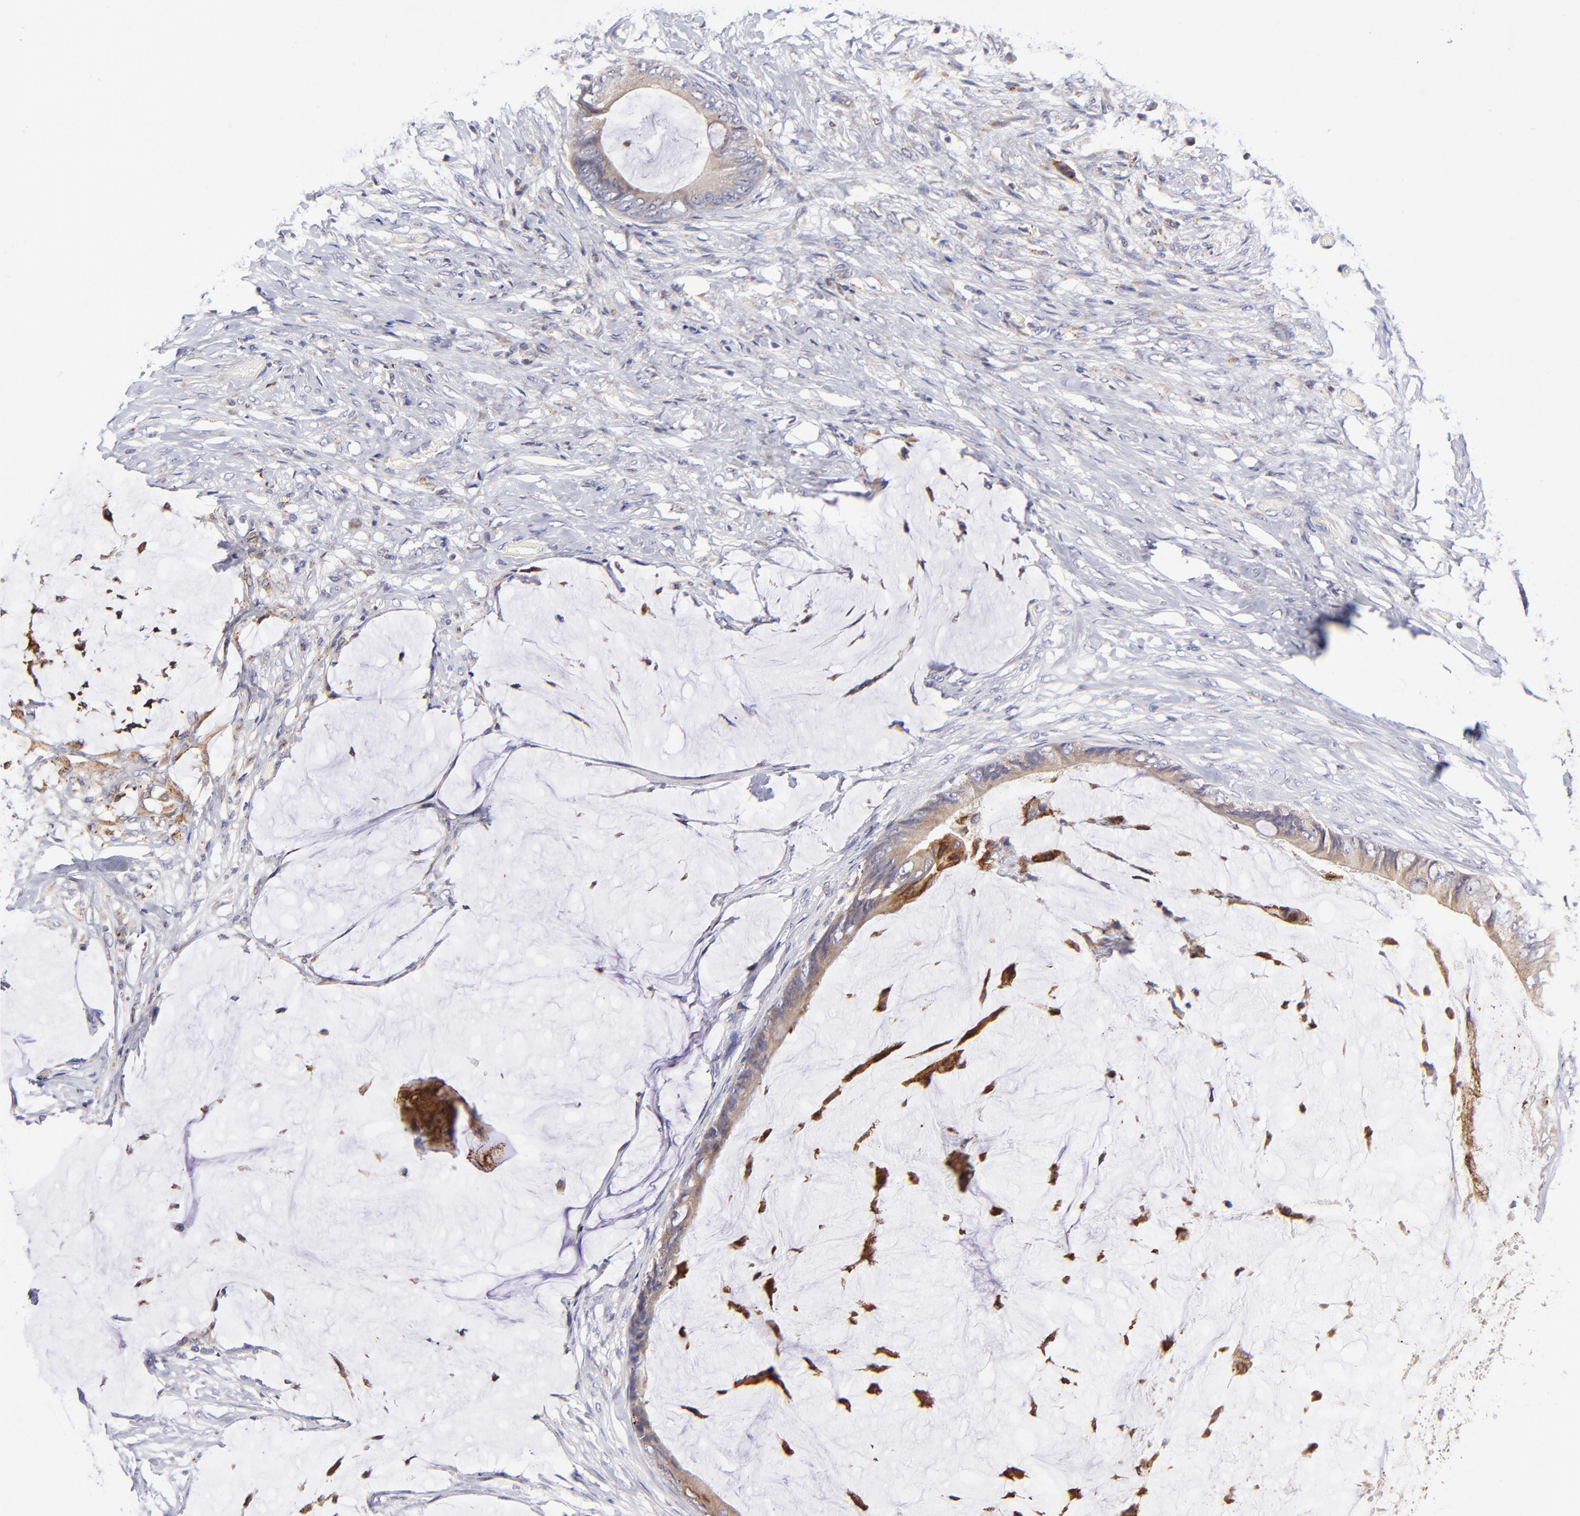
{"staining": {"intensity": "moderate", "quantity": ">75%", "location": "cytoplasmic/membranous"}, "tissue": "colorectal cancer", "cell_type": "Tumor cells", "image_type": "cancer", "snomed": [{"axis": "morphology", "description": "Normal tissue, NOS"}, {"axis": "morphology", "description": "Adenocarcinoma, NOS"}, {"axis": "topography", "description": "Rectum"}, {"axis": "topography", "description": "Peripheral nerve tissue"}], "caption": "High-power microscopy captured an IHC image of colorectal cancer (adenocarcinoma), revealing moderate cytoplasmic/membranous expression in about >75% of tumor cells.", "gene": "GCSAM", "patient": {"sex": "female", "age": 77}}